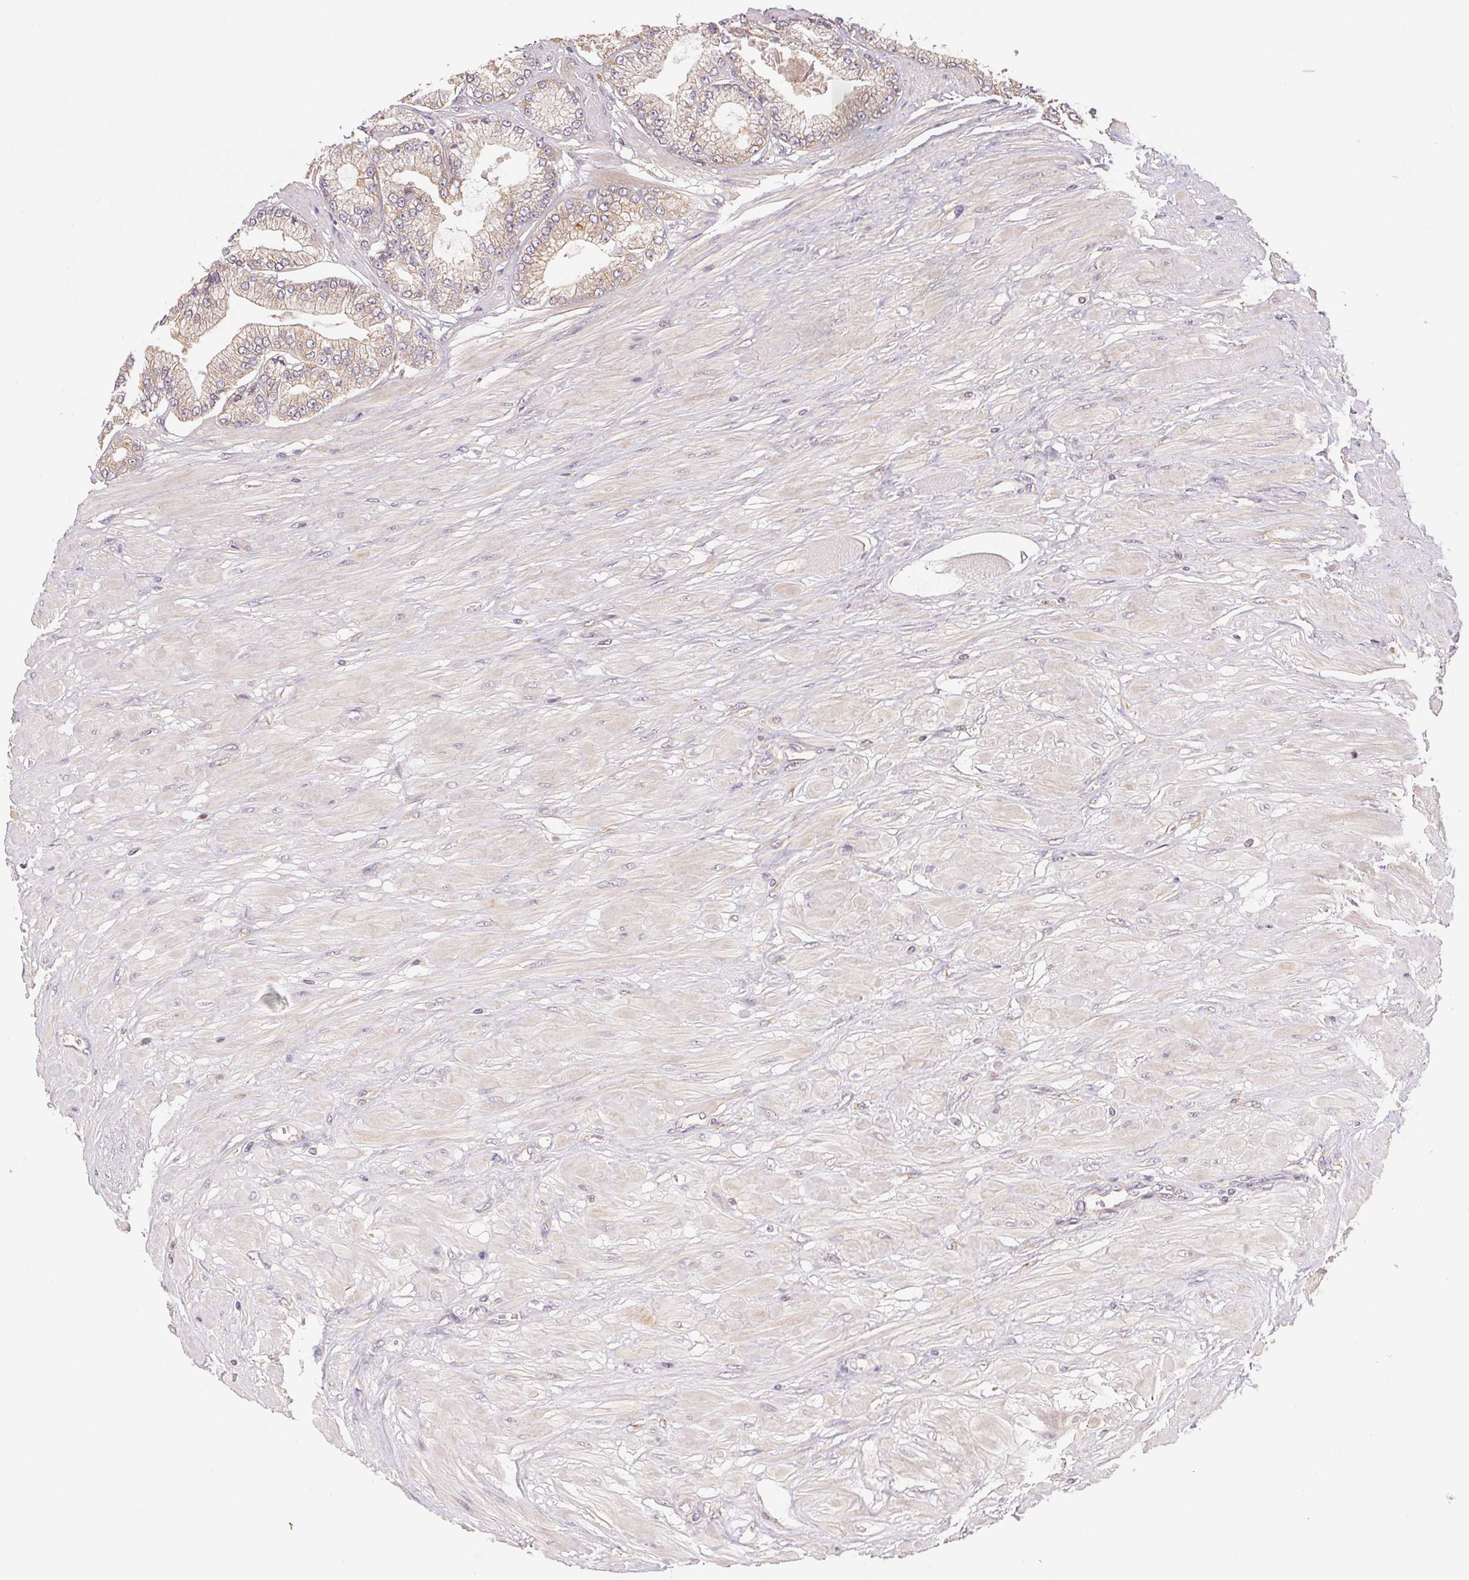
{"staining": {"intensity": "weak", "quantity": "<25%", "location": "cytoplasmic/membranous"}, "tissue": "prostate cancer", "cell_type": "Tumor cells", "image_type": "cancer", "snomed": [{"axis": "morphology", "description": "Adenocarcinoma, Low grade"}, {"axis": "topography", "description": "Prostate"}], "caption": "Immunohistochemical staining of human prostate cancer reveals no significant staining in tumor cells. (Immunohistochemistry, brightfield microscopy, high magnification).", "gene": "MAPKAPK2", "patient": {"sex": "male", "age": 55}}